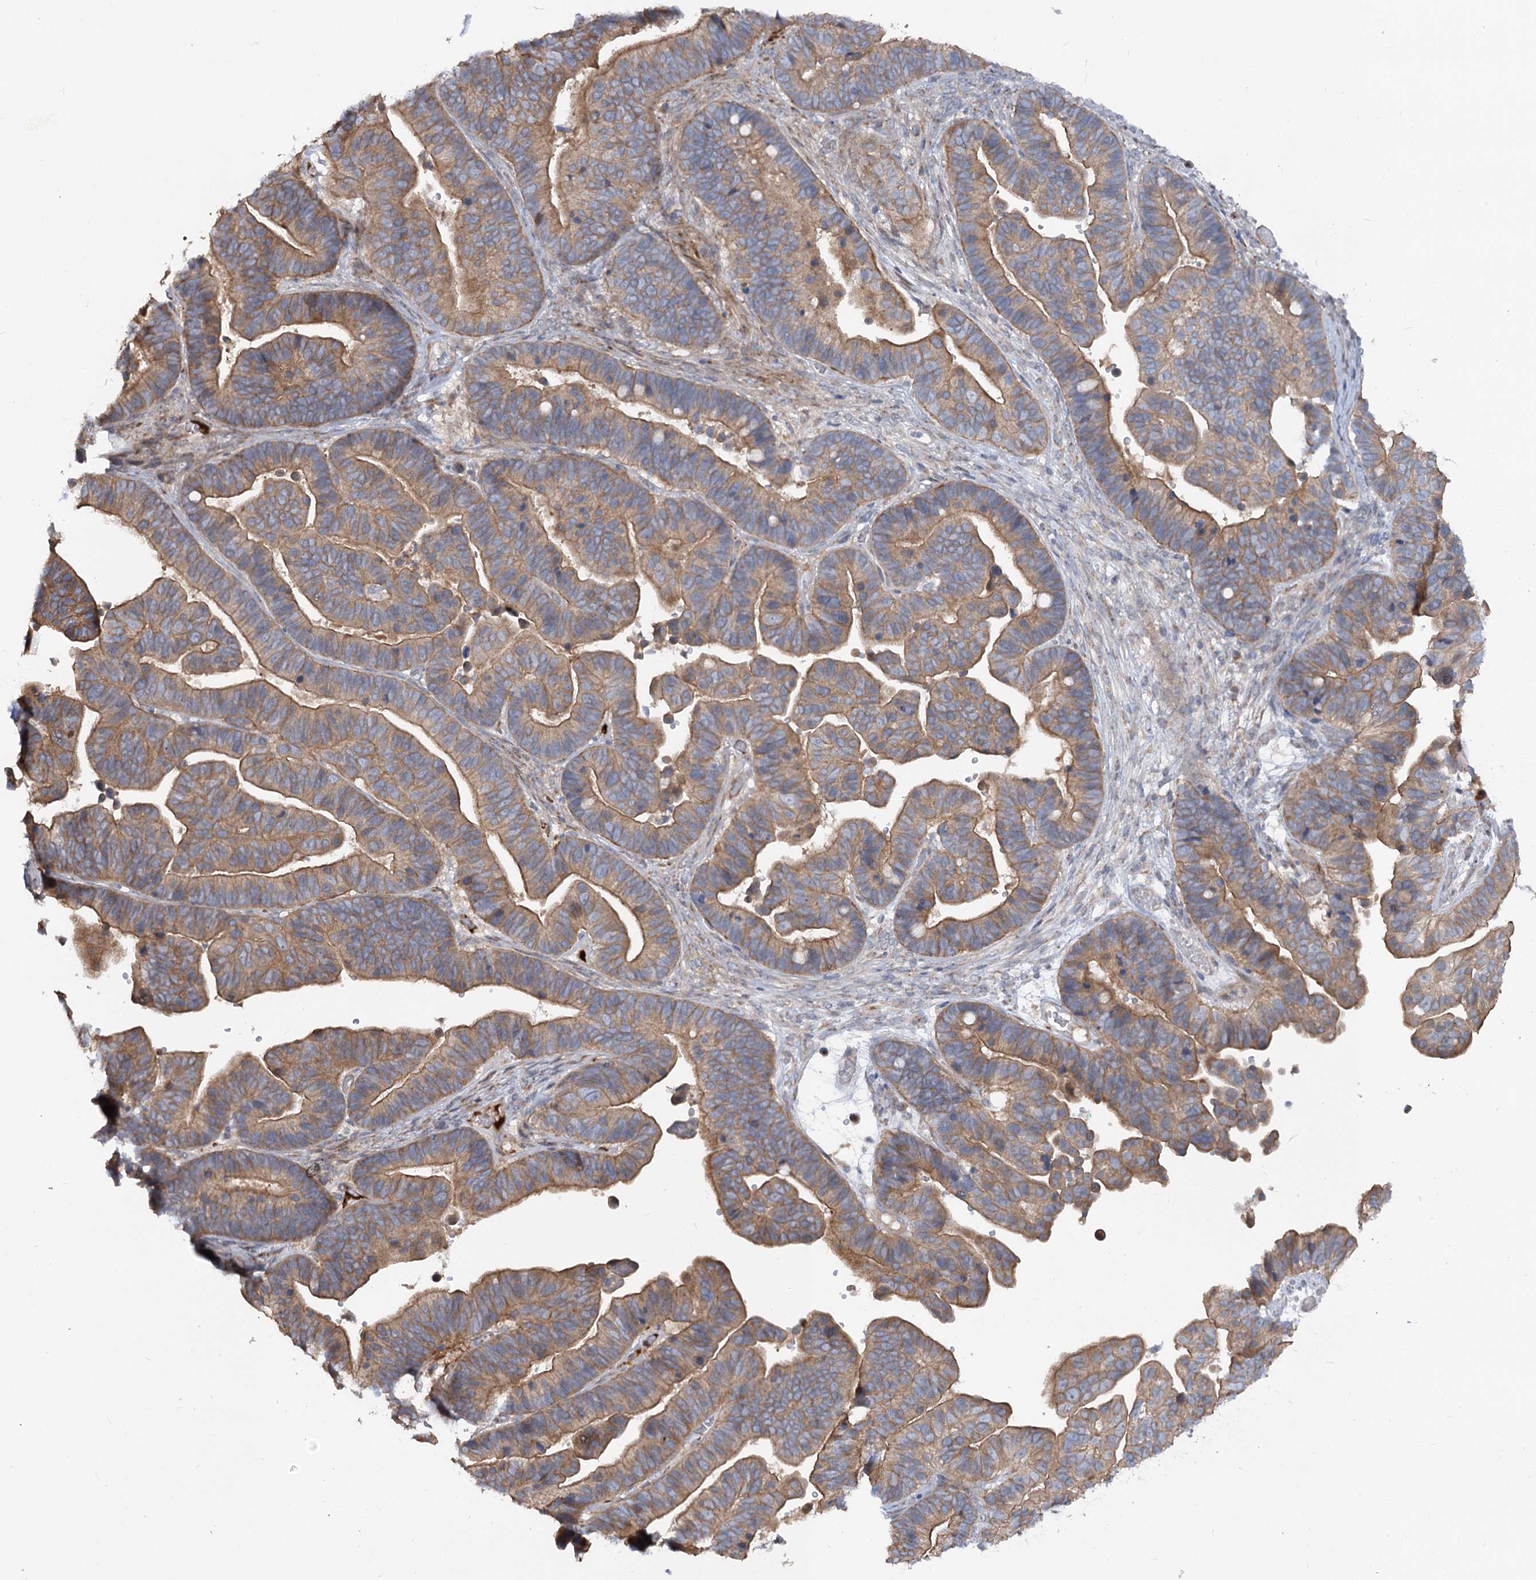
{"staining": {"intensity": "moderate", "quantity": ">75%", "location": "cytoplasmic/membranous"}, "tissue": "ovarian cancer", "cell_type": "Tumor cells", "image_type": "cancer", "snomed": [{"axis": "morphology", "description": "Cystadenocarcinoma, serous, NOS"}, {"axis": "topography", "description": "Ovary"}], "caption": "Protein expression by IHC reveals moderate cytoplasmic/membranous staining in approximately >75% of tumor cells in serous cystadenocarcinoma (ovarian).", "gene": "FGF19", "patient": {"sex": "female", "age": 56}}